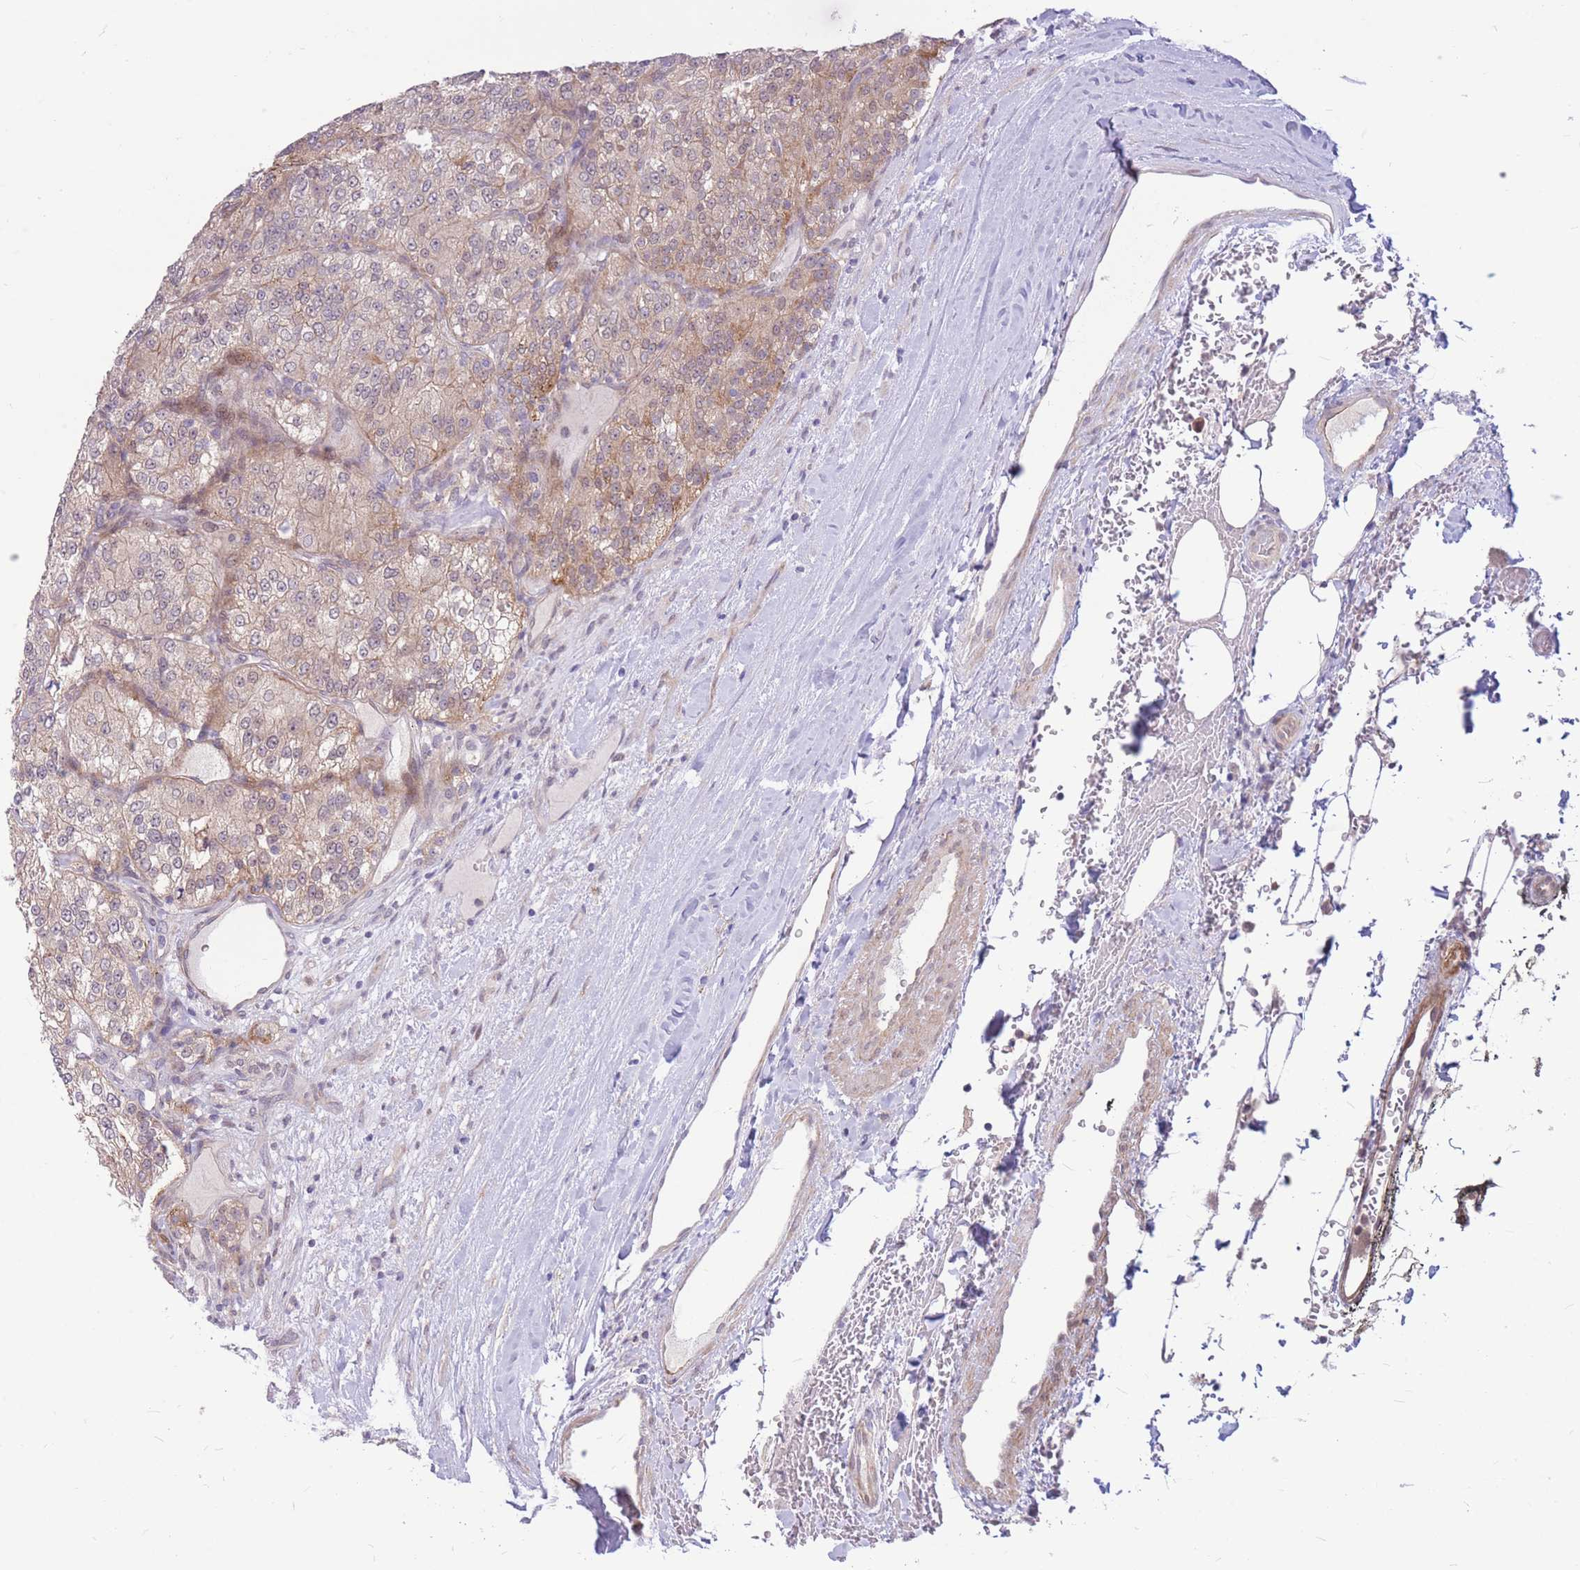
{"staining": {"intensity": "weak", "quantity": "25%-75%", "location": "cytoplasmic/membranous"}, "tissue": "renal cancer", "cell_type": "Tumor cells", "image_type": "cancer", "snomed": [{"axis": "morphology", "description": "Adenocarcinoma, NOS"}, {"axis": "topography", "description": "Kidney"}], "caption": "Protein expression analysis of human adenocarcinoma (renal) reveals weak cytoplasmic/membranous positivity in about 25%-75% of tumor cells. The protein of interest is shown in brown color, while the nuclei are stained blue.", "gene": "TCF20", "patient": {"sex": "female", "age": 63}}